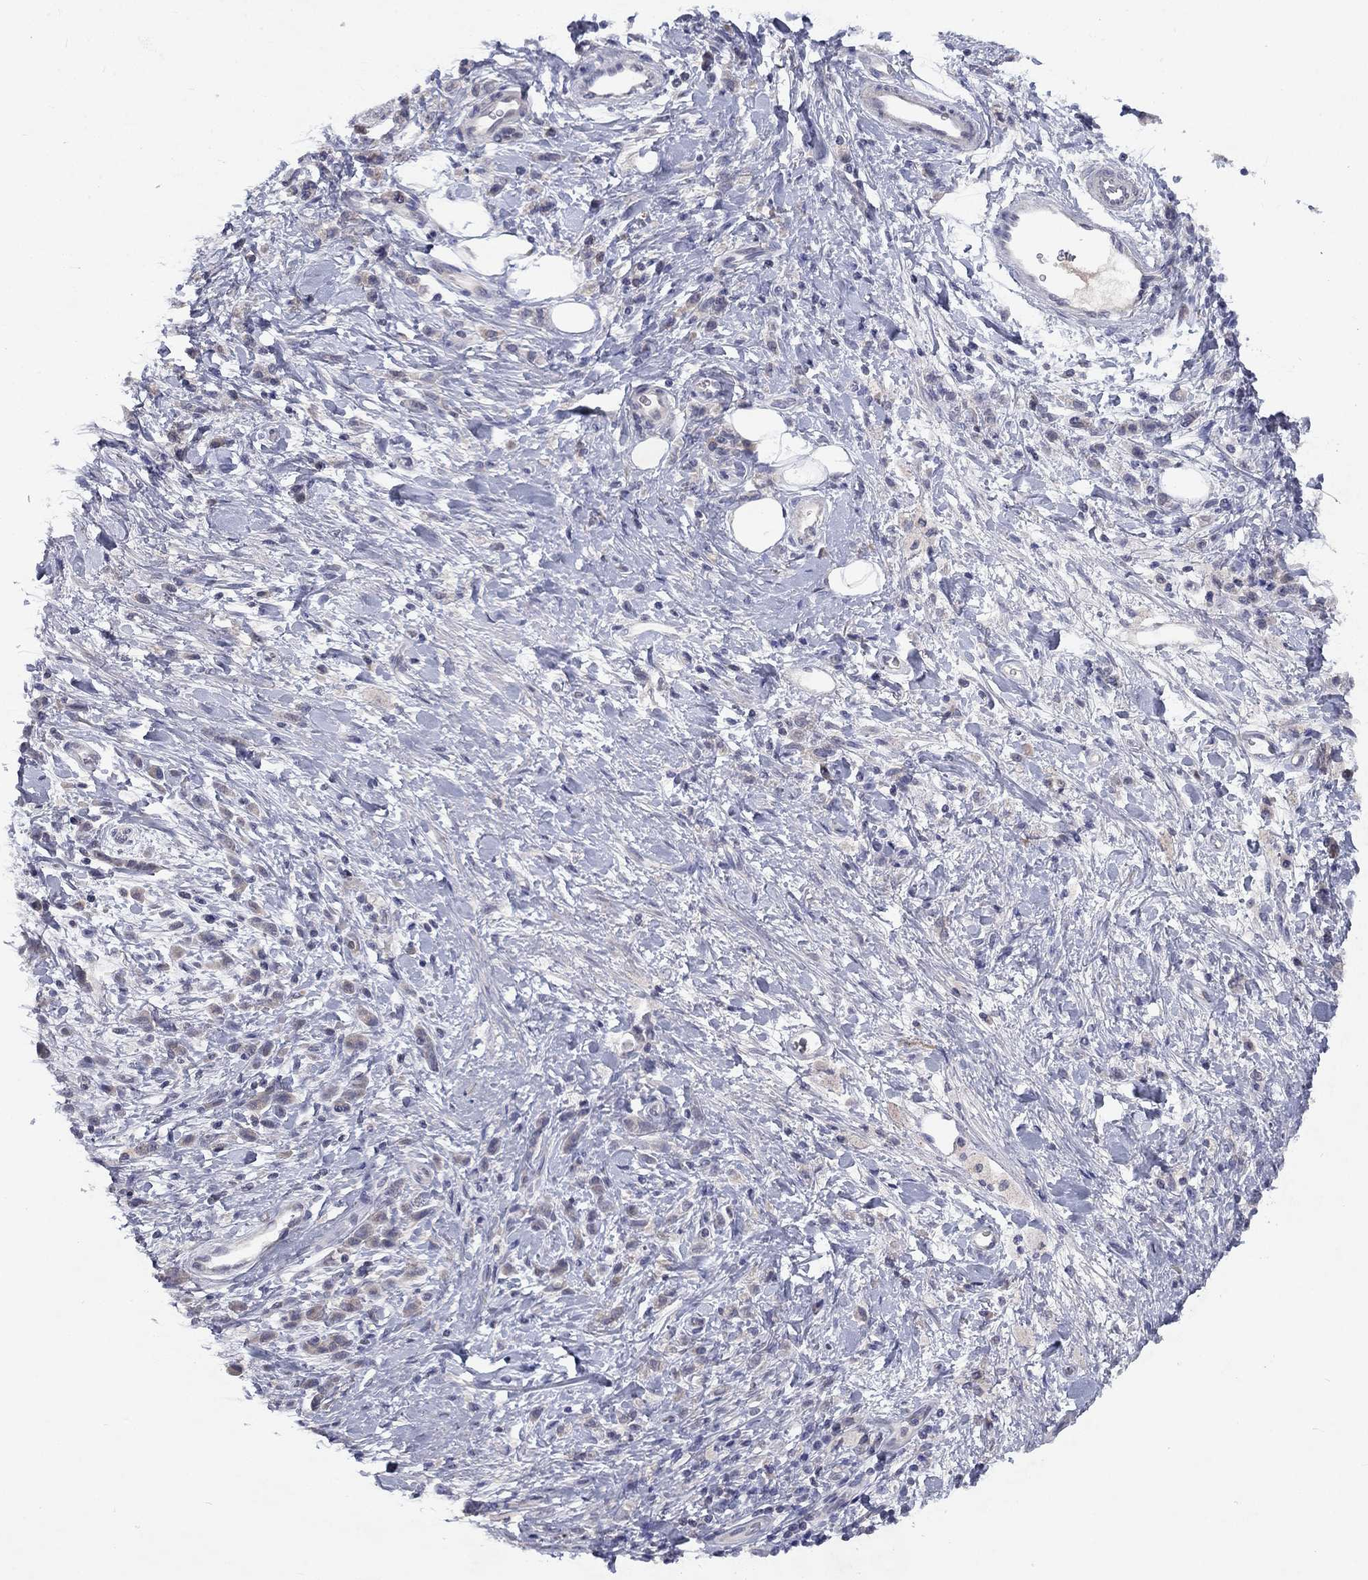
{"staining": {"intensity": "negative", "quantity": "none", "location": "none"}, "tissue": "stomach cancer", "cell_type": "Tumor cells", "image_type": "cancer", "snomed": [{"axis": "morphology", "description": "Adenocarcinoma, NOS"}, {"axis": "topography", "description": "Stomach"}], "caption": "IHC micrograph of neoplastic tissue: human adenocarcinoma (stomach) stained with DAB (3,3'-diaminobenzidine) displays no significant protein positivity in tumor cells.", "gene": "CACNA1A", "patient": {"sex": "male", "age": 77}}